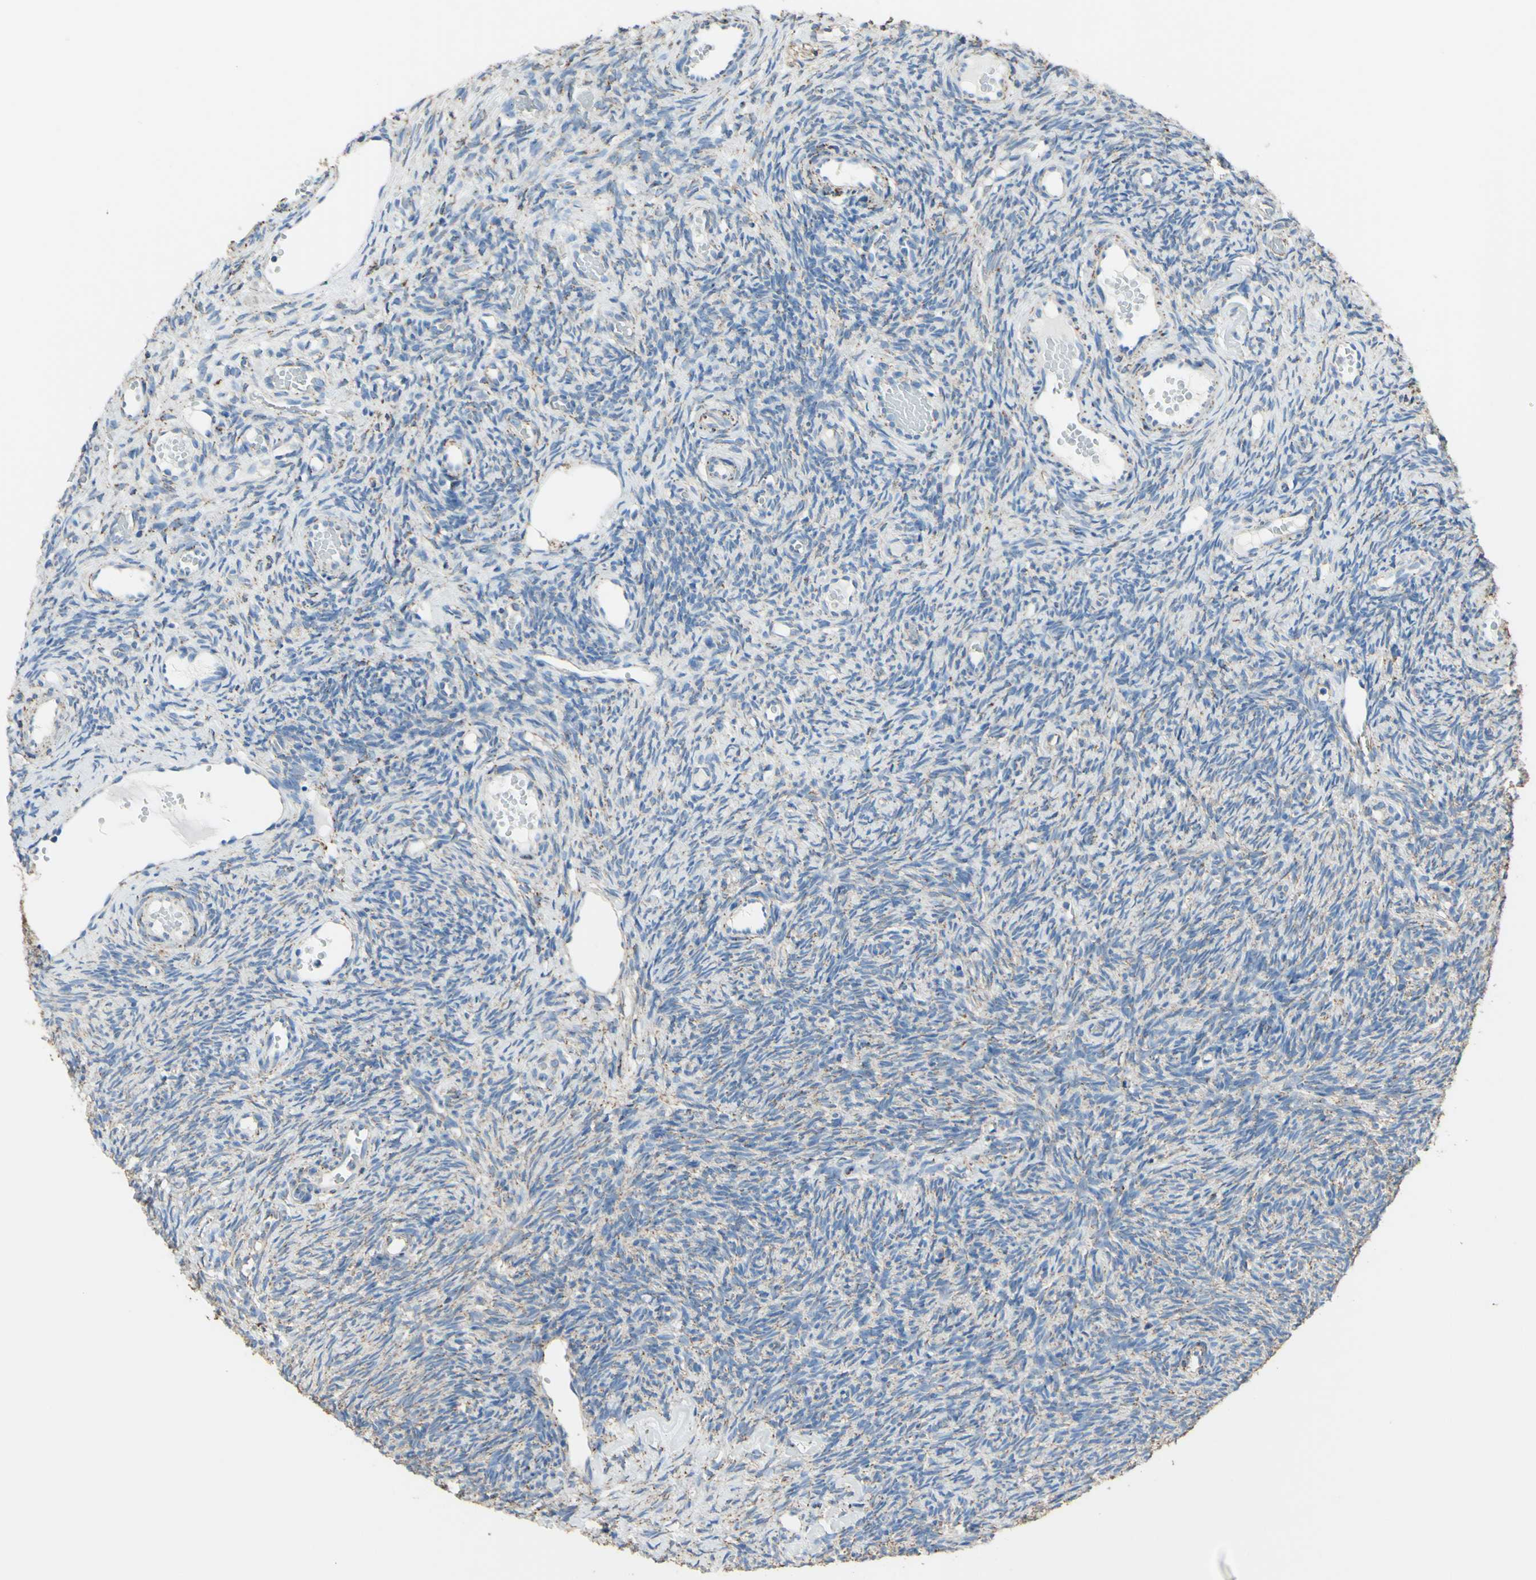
{"staining": {"intensity": "weak", "quantity": "<25%", "location": "cytoplasmic/membranous"}, "tissue": "ovary", "cell_type": "Ovarian stroma cells", "image_type": "normal", "snomed": [{"axis": "morphology", "description": "Normal tissue, NOS"}, {"axis": "topography", "description": "Ovary"}], "caption": "This histopathology image is of benign ovary stained with IHC to label a protein in brown with the nuclei are counter-stained blue. There is no staining in ovarian stroma cells. Brightfield microscopy of immunohistochemistry (IHC) stained with DAB (3,3'-diaminobenzidine) (brown) and hematoxylin (blue), captured at high magnification.", "gene": "CMKLR2", "patient": {"sex": "female", "age": 35}}